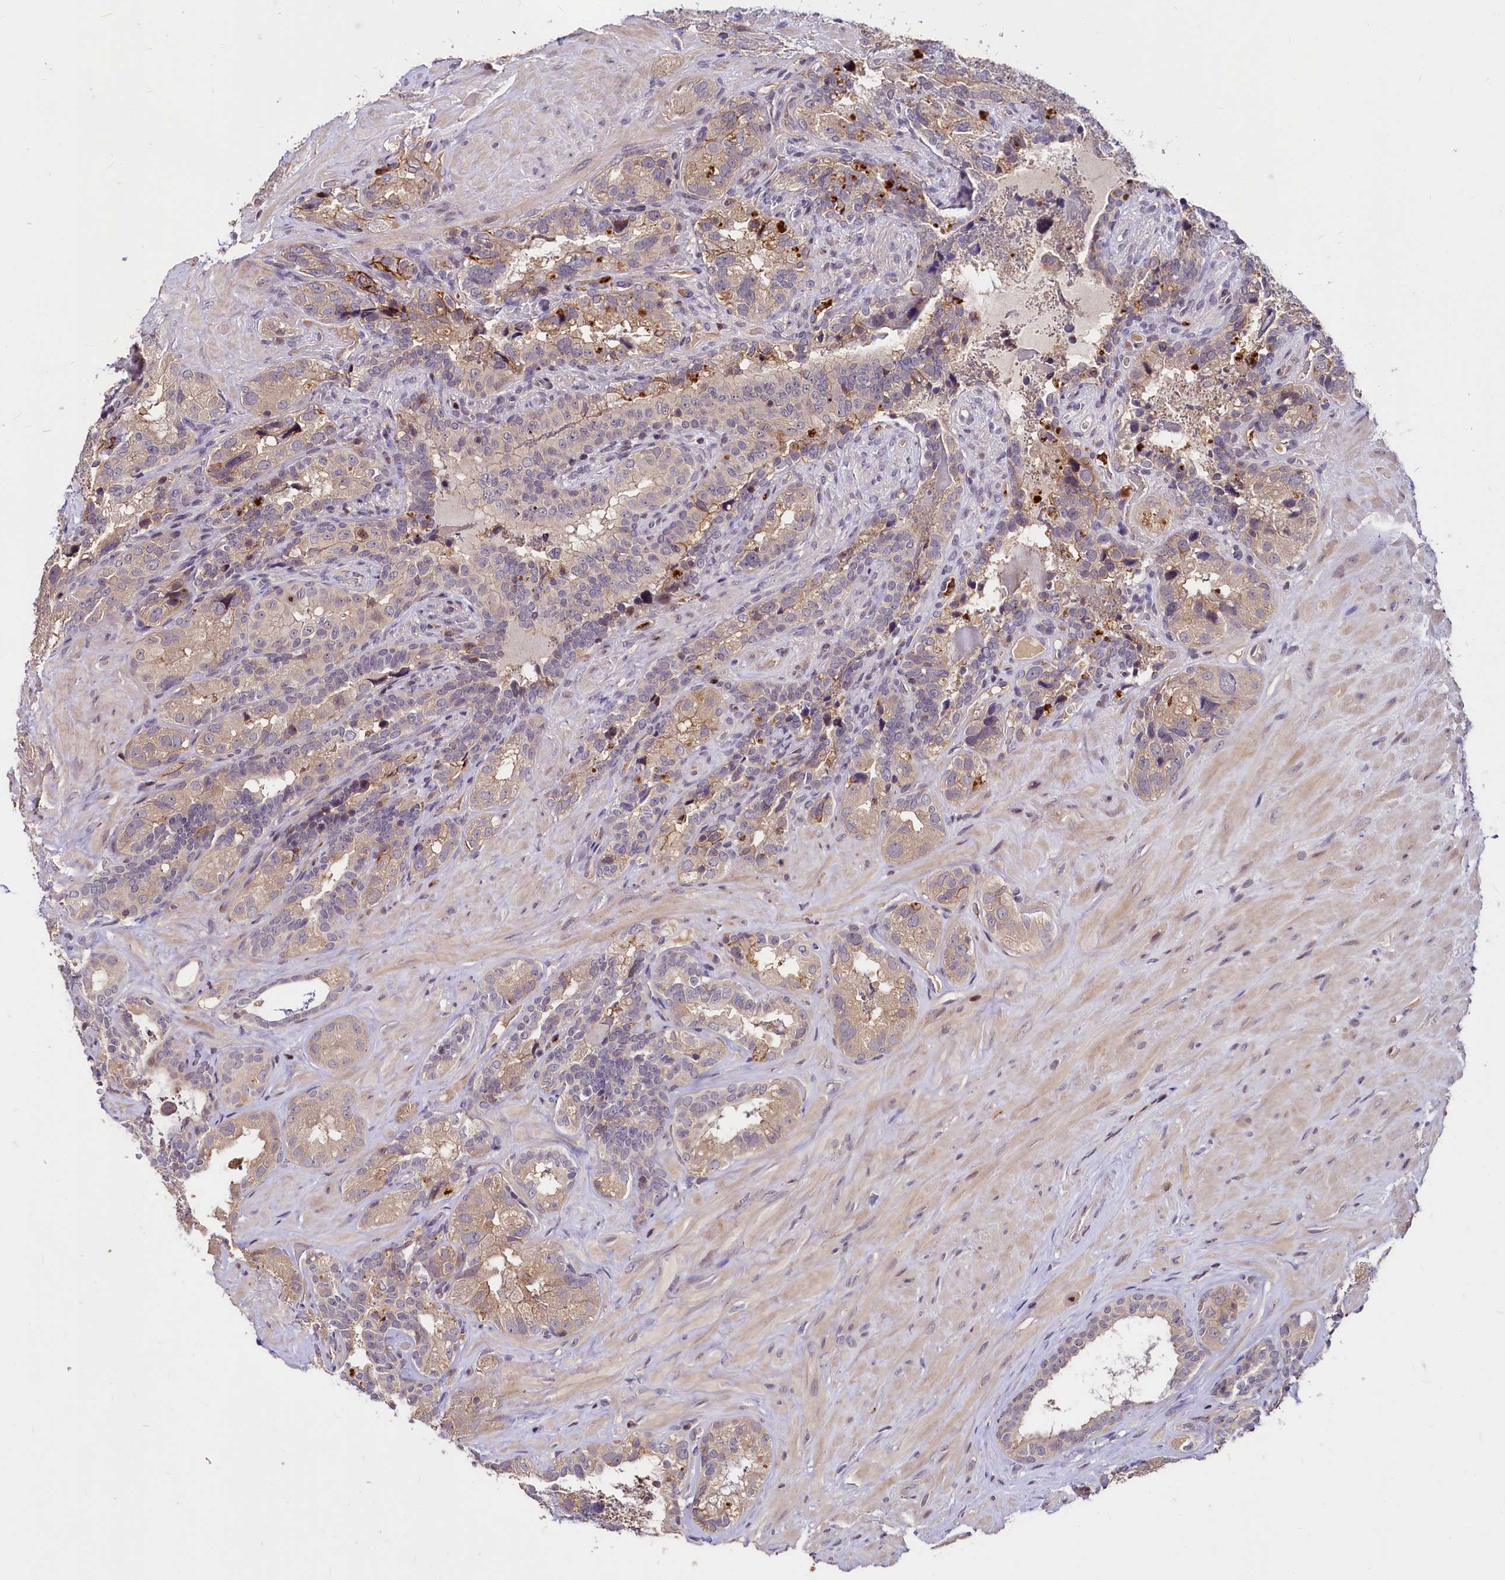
{"staining": {"intensity": "moderate", "quantity": "<25%", "location": "cytoplasmic/membranous"}, "tissue": "seminal vesicle", "cell_type": "Glandular cells", "image_type": "normal", "snomed": [{"axis": "morphology", "description": "Normal tissue, NOS"}, {"axis": "topography", "description": "Seminal veicle"}, {"axis": "topography", "description": "Peripheral nerve tissue"}], "caption": "Immunohistochemical staining of normal seminal vesicle exhibits <25% levels of moderate cytoplasmic/membranous protein staining in about <25% of glandular cells. Ihc stains the protein in brown and the nuclei are stained blue.", "gene": "ATG101", "patient": {"sex": "male", "age": 67}}